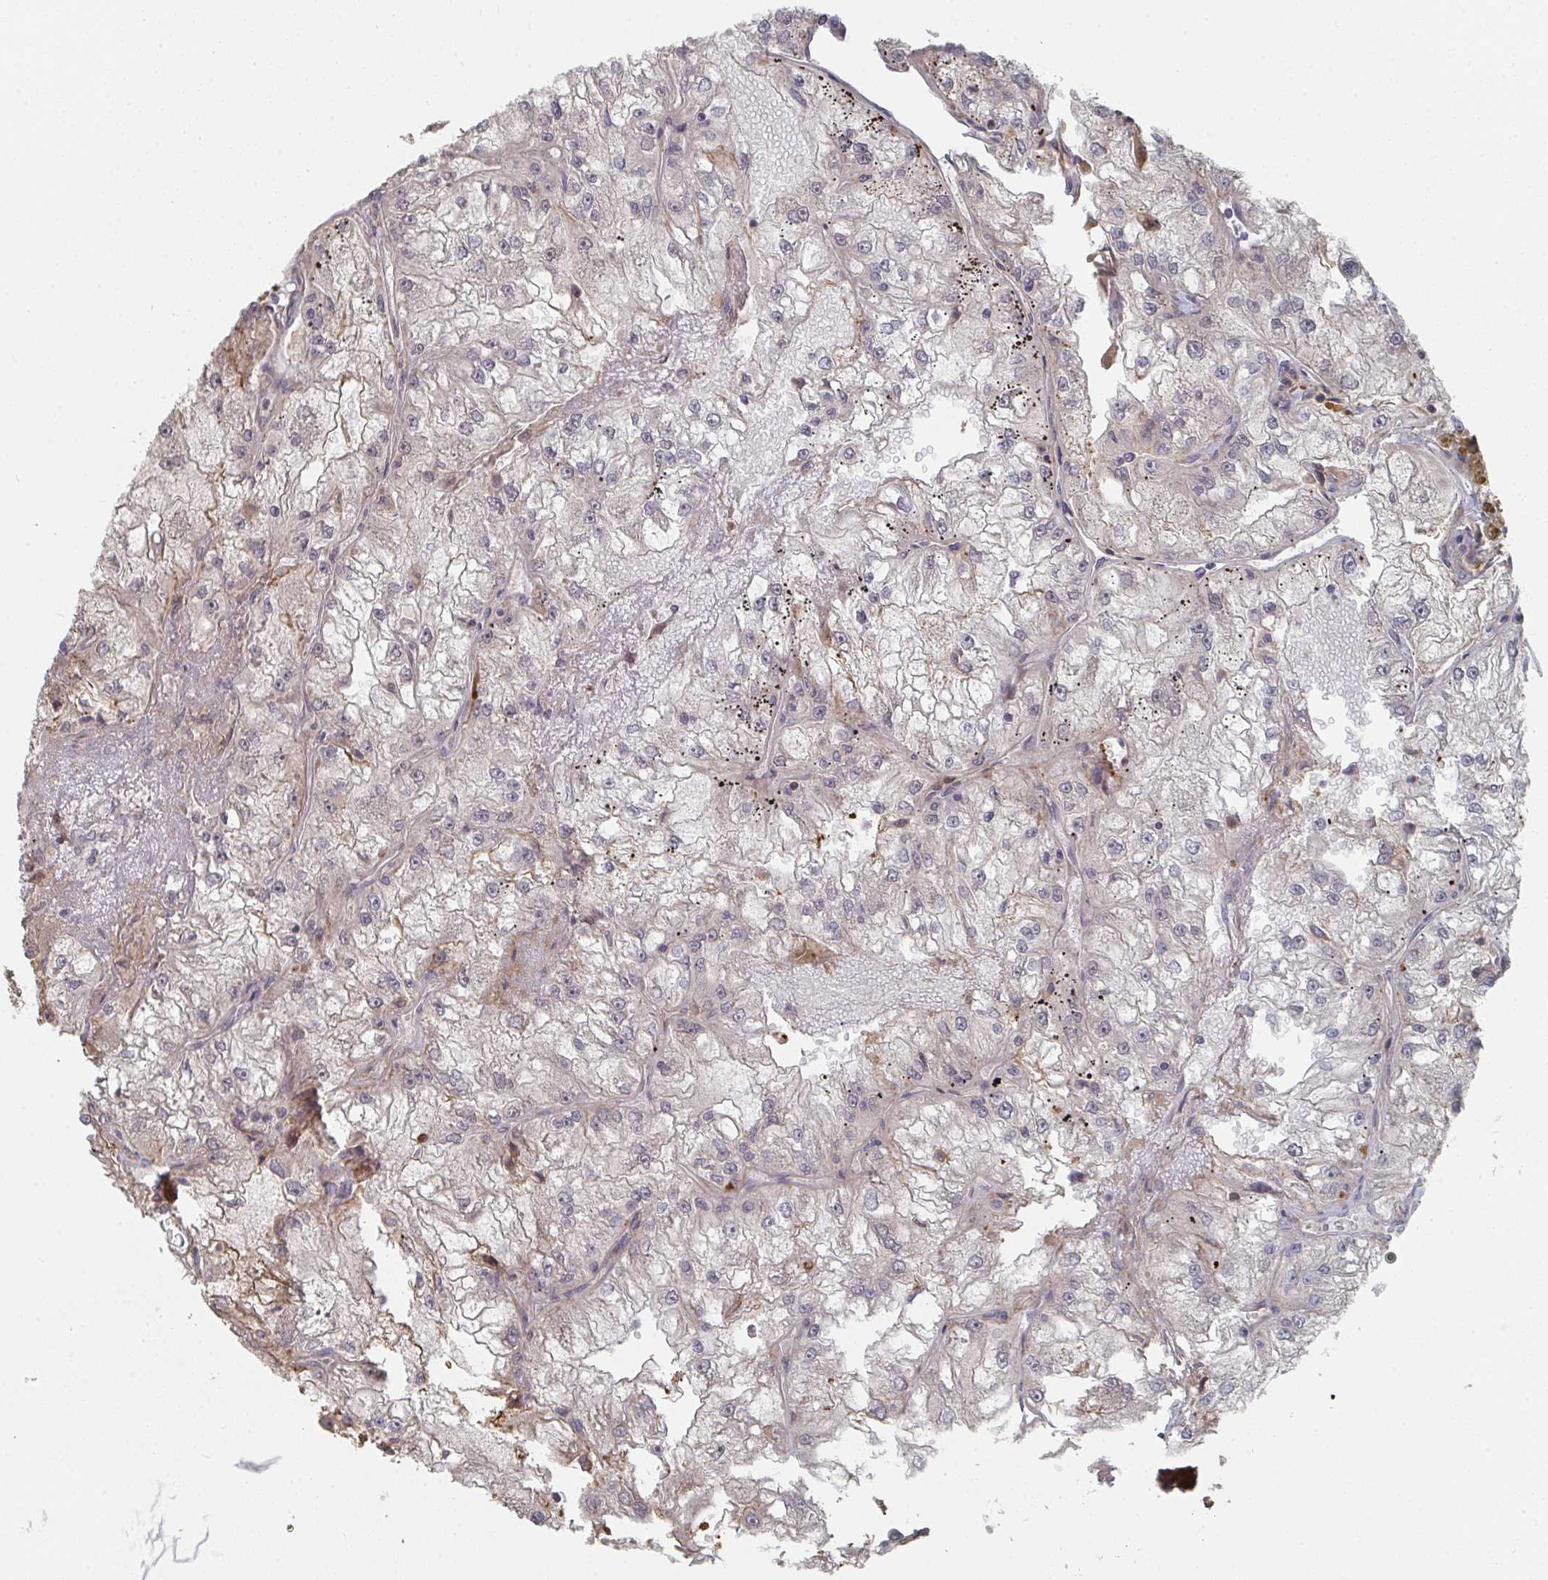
{"staining": {"intensity": "negative", "quantity": "none", "location": "none"}, "tissue": "renal cancer", "cell_type": "Tumor cells", "image_type": "cancer", "snomed": [{"axis": "morphology", "description": "Adenocarcinoma, NOS"}, {"axis": "topography", "description": "Kidney"}], "caption": "Immunohistochemistry (IHC) micrograph of human renal cancer (adenocarcinoma) stained for a protein (brown), which displays no expression in tumor cells.", "gene": "PTEN", "patient": {"sex": "female", "age": 72}}